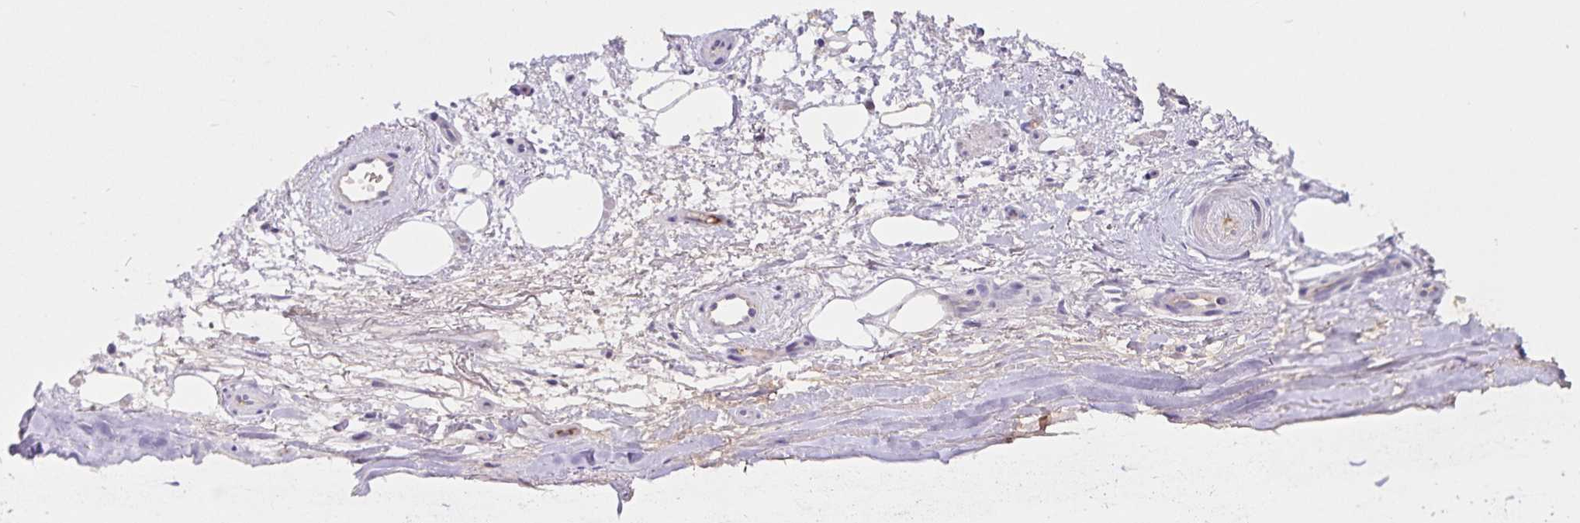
{"staining": {"intensity": "moderate", "quantity": "<25%", "location": "cytoplasmic/membranous"}, "tissue": "adipose tissue", "cell_type": "Adipocytes", "image_type": "normal", "snomed": [{"axis": "morphology", "description": "Normal tissue, NOS"}, {"axis": "topography", "description": "Cartilage tissue"}], "caption": "Moderate cytoplasmic/membranous protein staining is appreciated in approximately <25% of adipocytes in adipose tissue.", "gene": "FGG", "patient": {"sex": "male", "age": 65}}